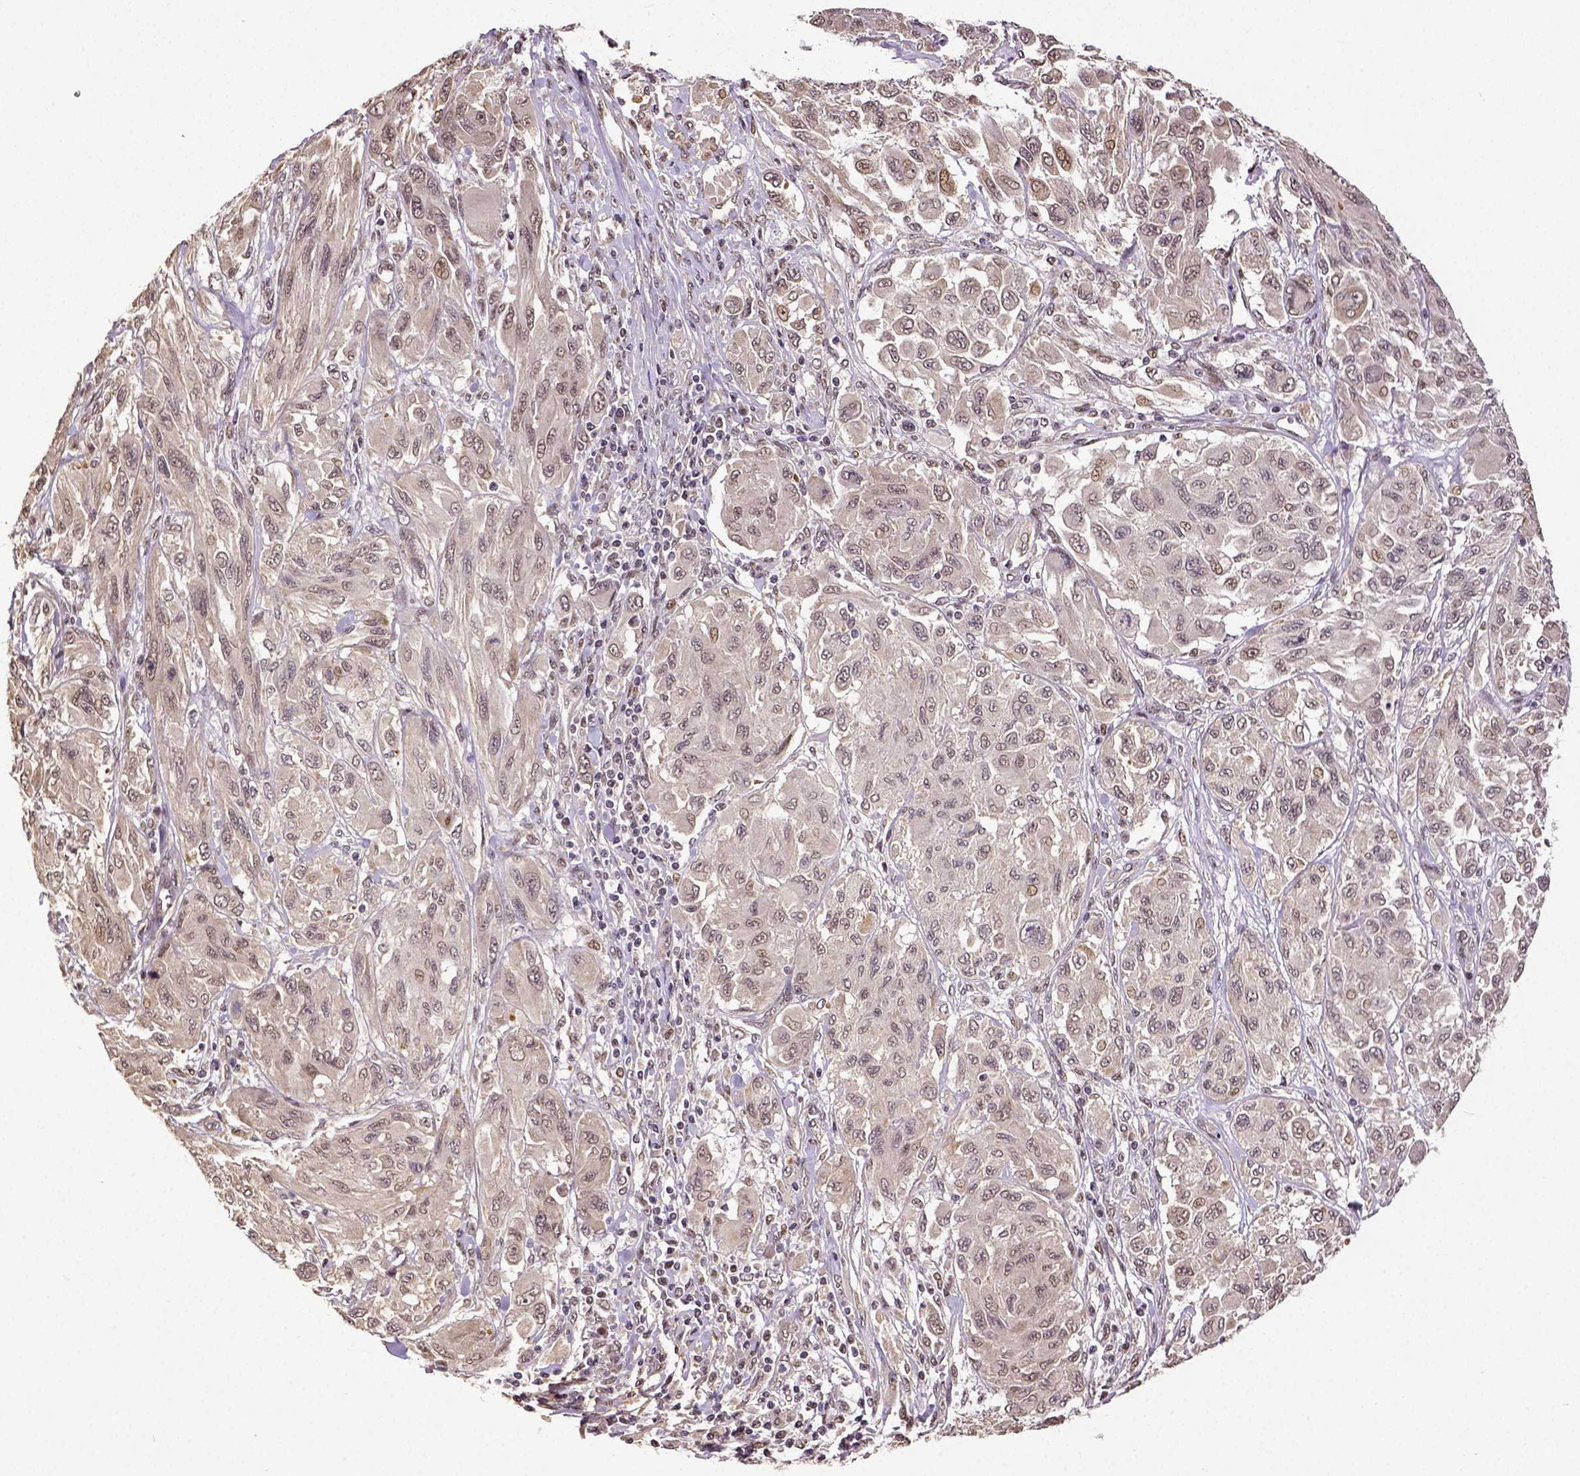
{"staining": {"intensity": "weak", "quantity": "<25%", "location": "cytoplasmic/membranous"}, "tissue": "melanoma", "cell_type": "Tumor cells", "image_type": "cancer", "snomed": [{"axis": "morphology", "description": "Malignant melanoma, NOS"}, {"axis": "topography", "description": "Skin"}], "caption": "This is an immunohistochemistry (IHC) photomicrograph of human malignant melanoma. There is no expression in tumor cells.", "gene": "DICER1", "patient": {"sex": "female", "age": 91}}